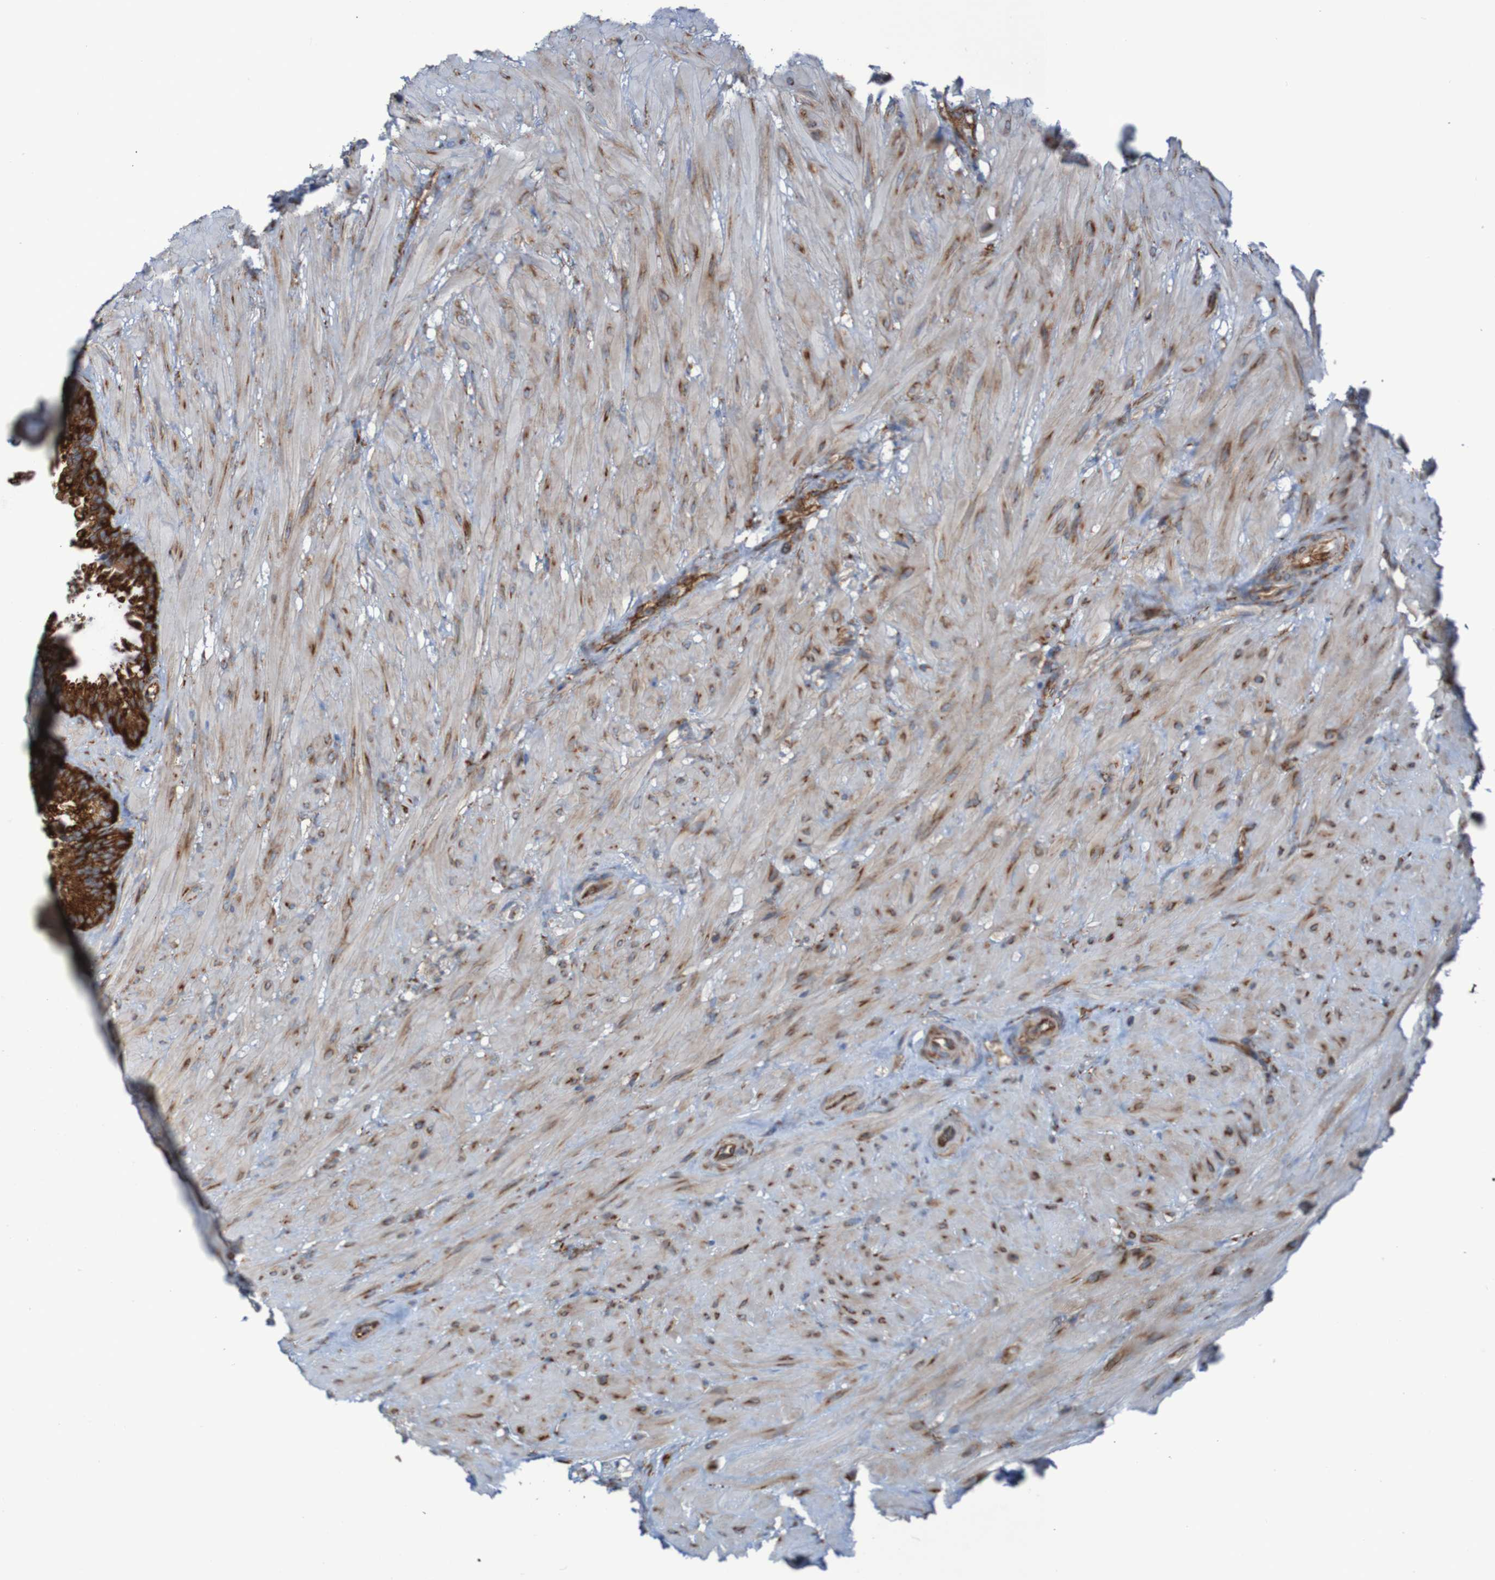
{"staining": {"intensity": "strong", "quantity": ">75%", "location": "cytoplasmic/membranous"}, "tissue": "seminal vesicle", "cell_type": "Glandular cells", "image_type": "normal", "snomed": [{"axis": "morphology", "description": "Normal tissue, NOS"}, {"axis": "topography", "description": "Seminal veicle"}], "caption": "High-magnification brightfield microscopy of benign seminal vesicle stained with DAB (brown) and counterstained with hematoxylin (blue). glandular cells exhibit strong cytoplasmic/membranous positivity is appreciated in about>75% of cells.", "gene": "RPL10", "patient": {"sex": "male", "age": 46}}